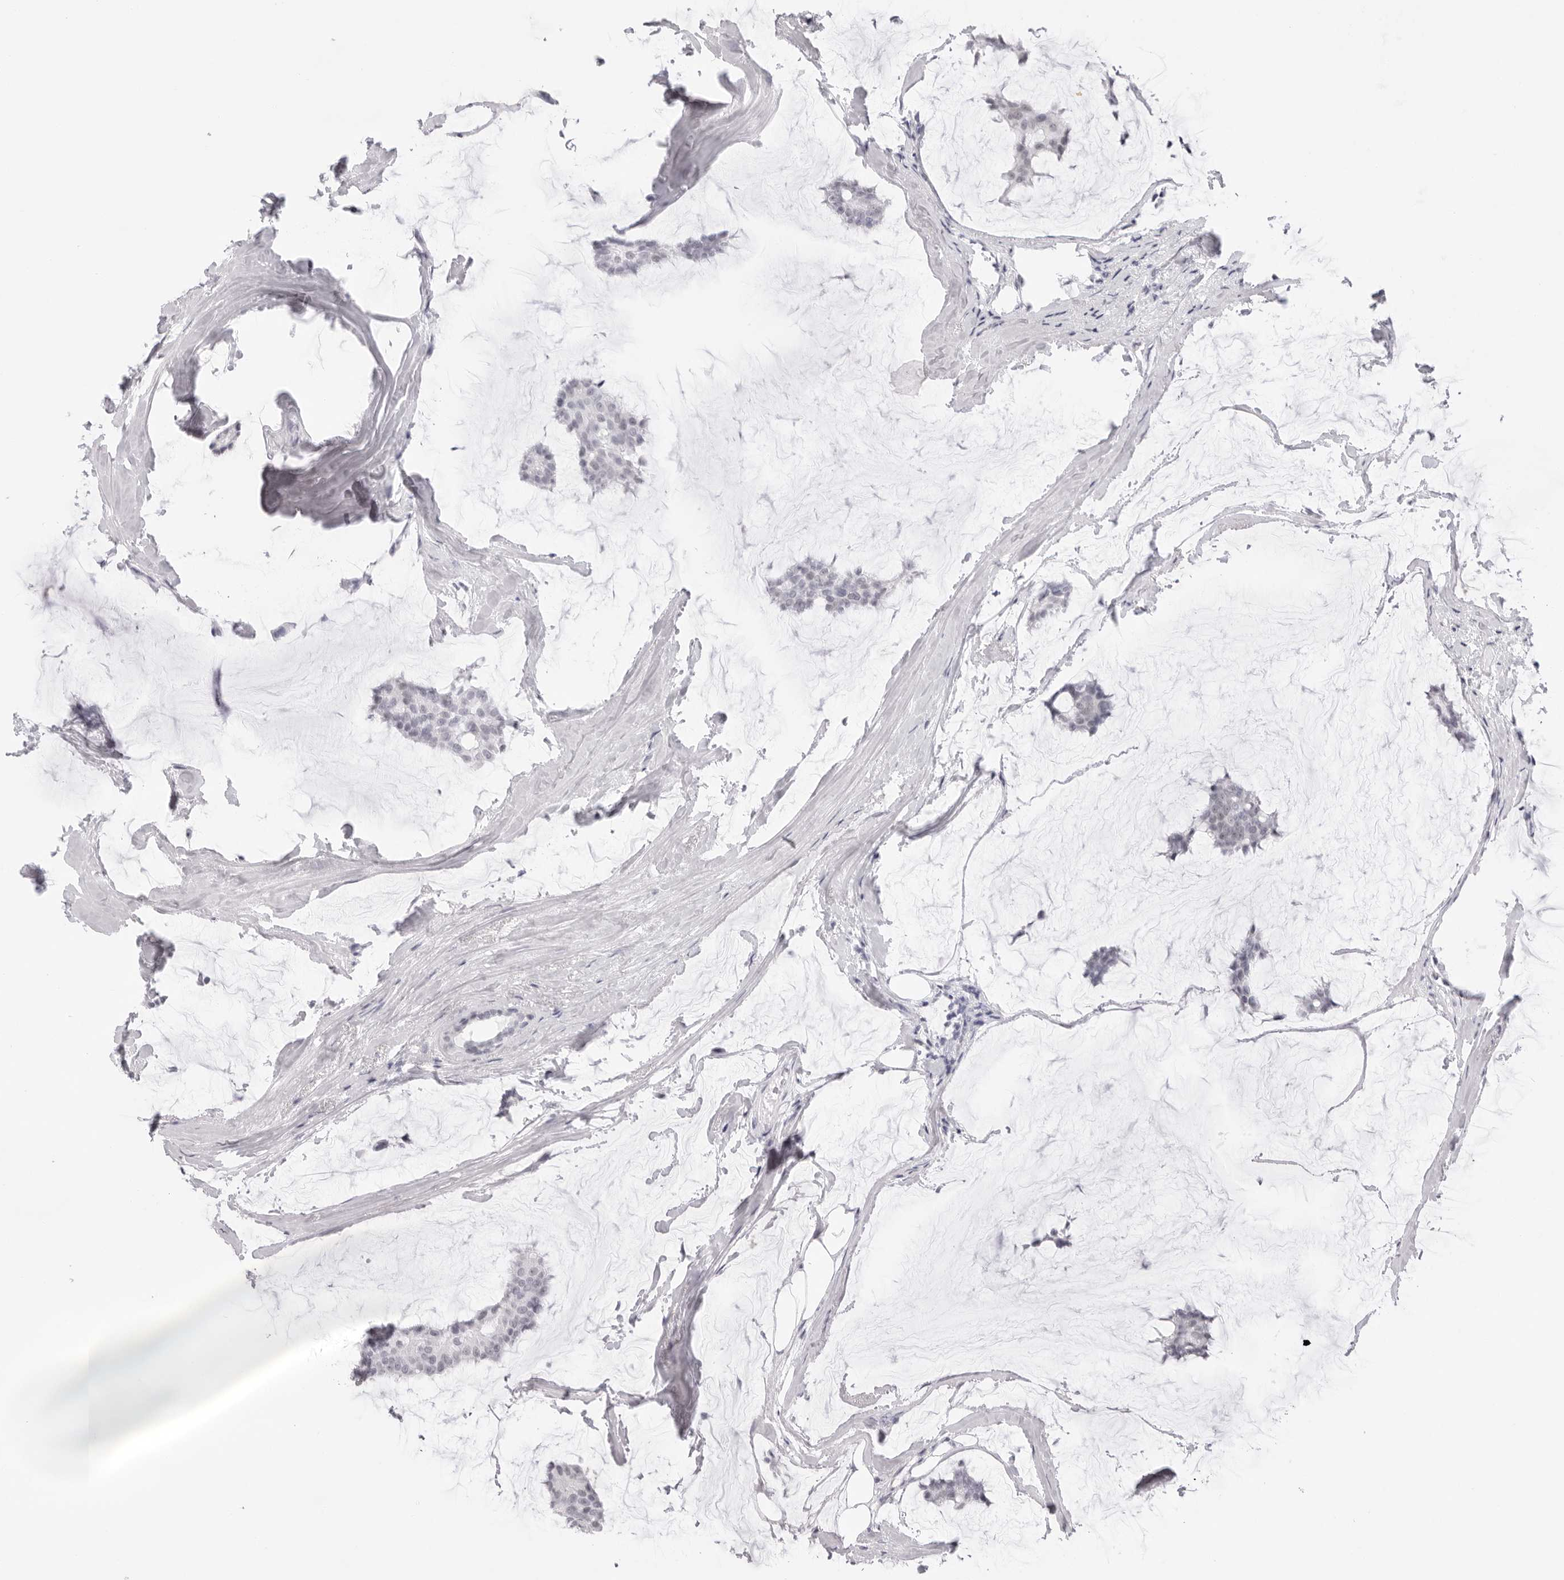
{"staining": {"intensity": "negative", "quantity": "none", "location": "none"}, "tissue": "breast cancer", "cell_type": "Tumor cells", "image_type": "cancer", "snomed": [{"axis": "morphology", "description": "Duct carcinoma"}, {"axis": "topography", "description": "Breast"}], "caption": "Immunohistochemistry micrograph of human breast cancer stained for a protein (brown), which displays no positivity in tumor cells. Nuclei are stained in blue.", "gene": "KLK12", "patient": {"sex": "female", "age": 93}}